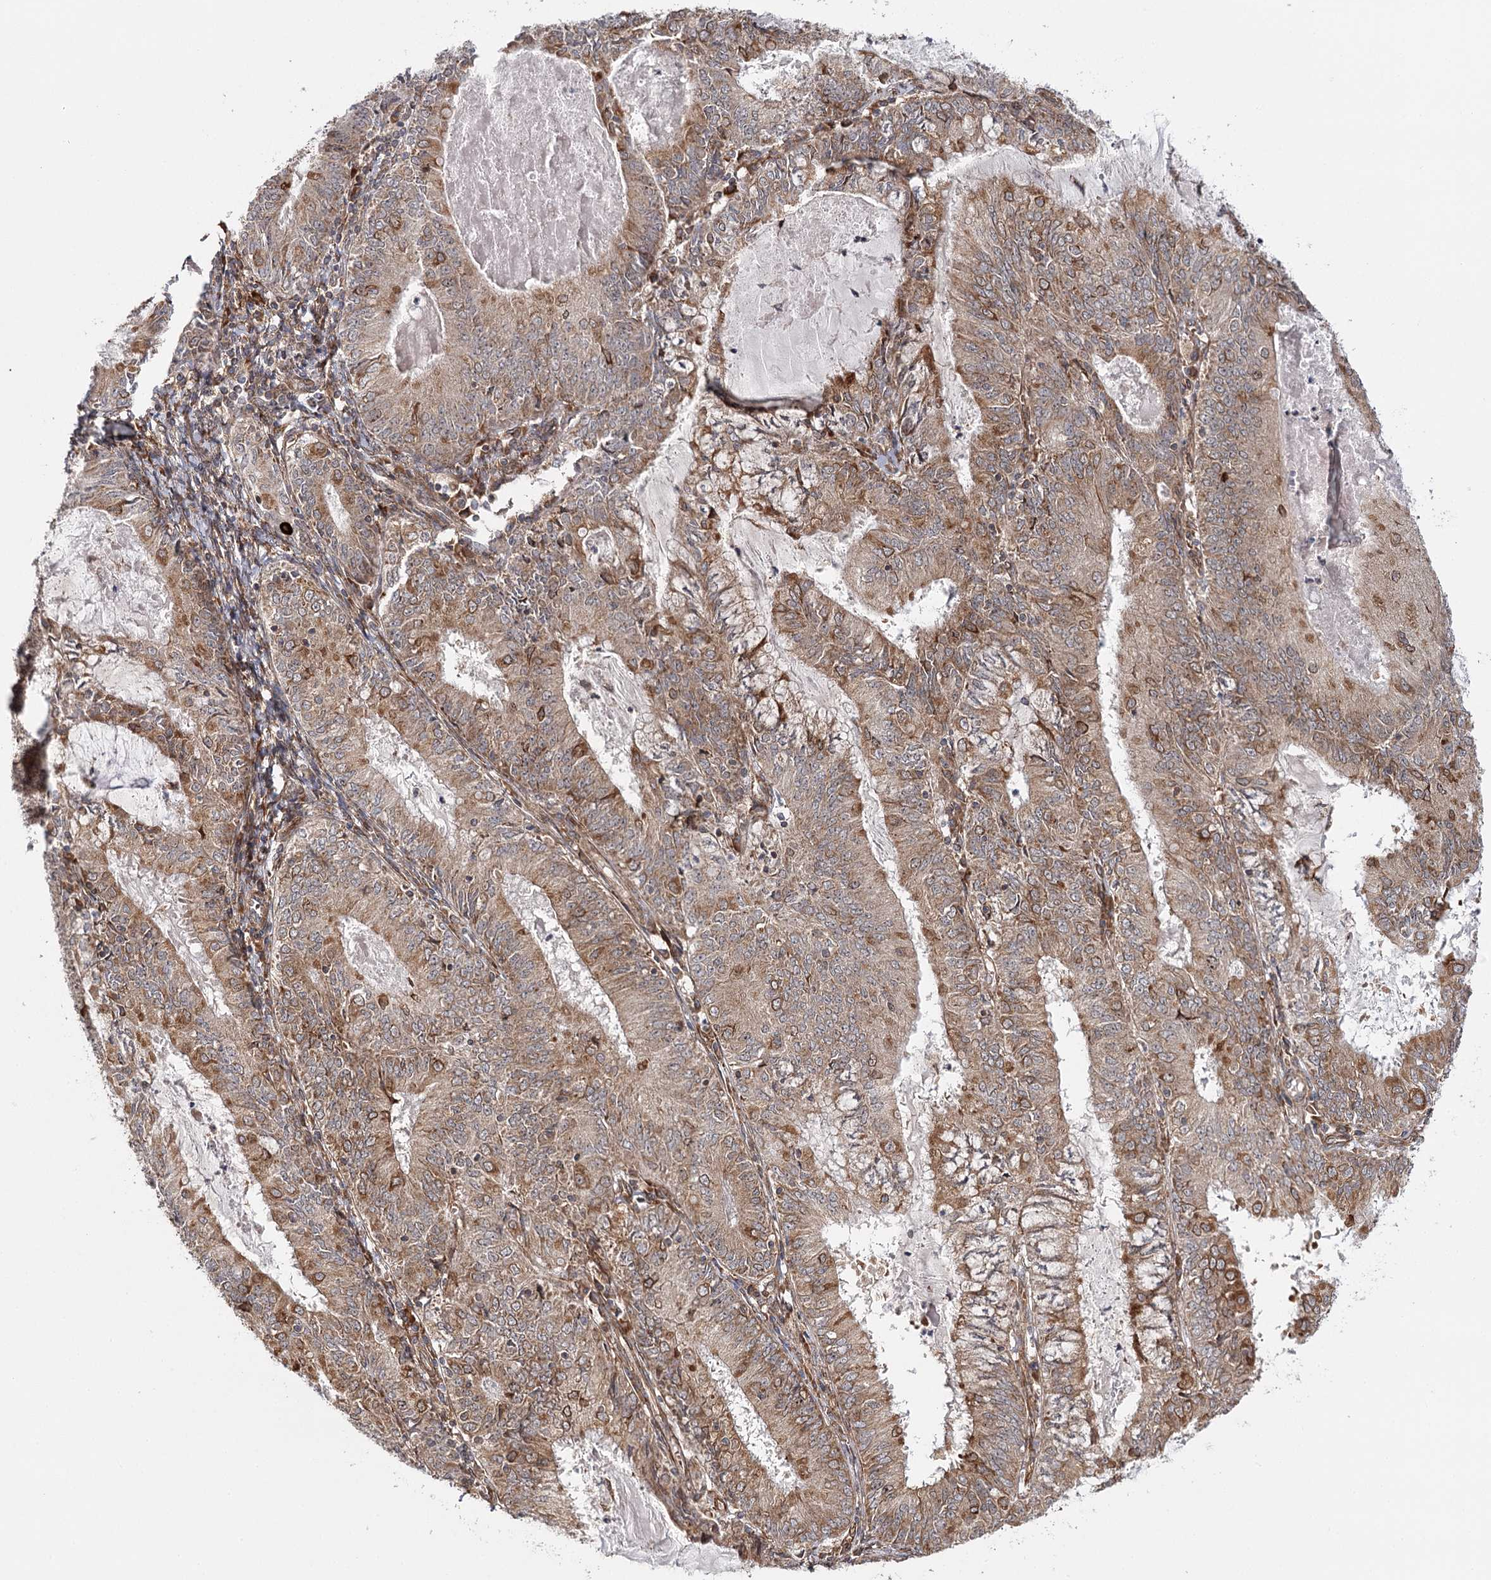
{"staining": {"intensity": "moderate", "quantity": ">75%", "location": "cytoplasmic/membranous"}, "tissue": "endometrial cancer", "cell_type": "Tumor cells", "image_type": "cancer", "snomed": [{"axis": "morphology", "description": "Adenocarcinoma, NOS"}, {"axis": "topography", "description": "Endometrium"}], "caption": "The histopathology image demonstrates staining of endometrial cancer (adenocarcinoma), revealing moderate cytoplasmic/membranous protein positivity (brown color) within tumor cells.", "gene": "MKNK1", "patient": {"sex": "female", "age": 57}}